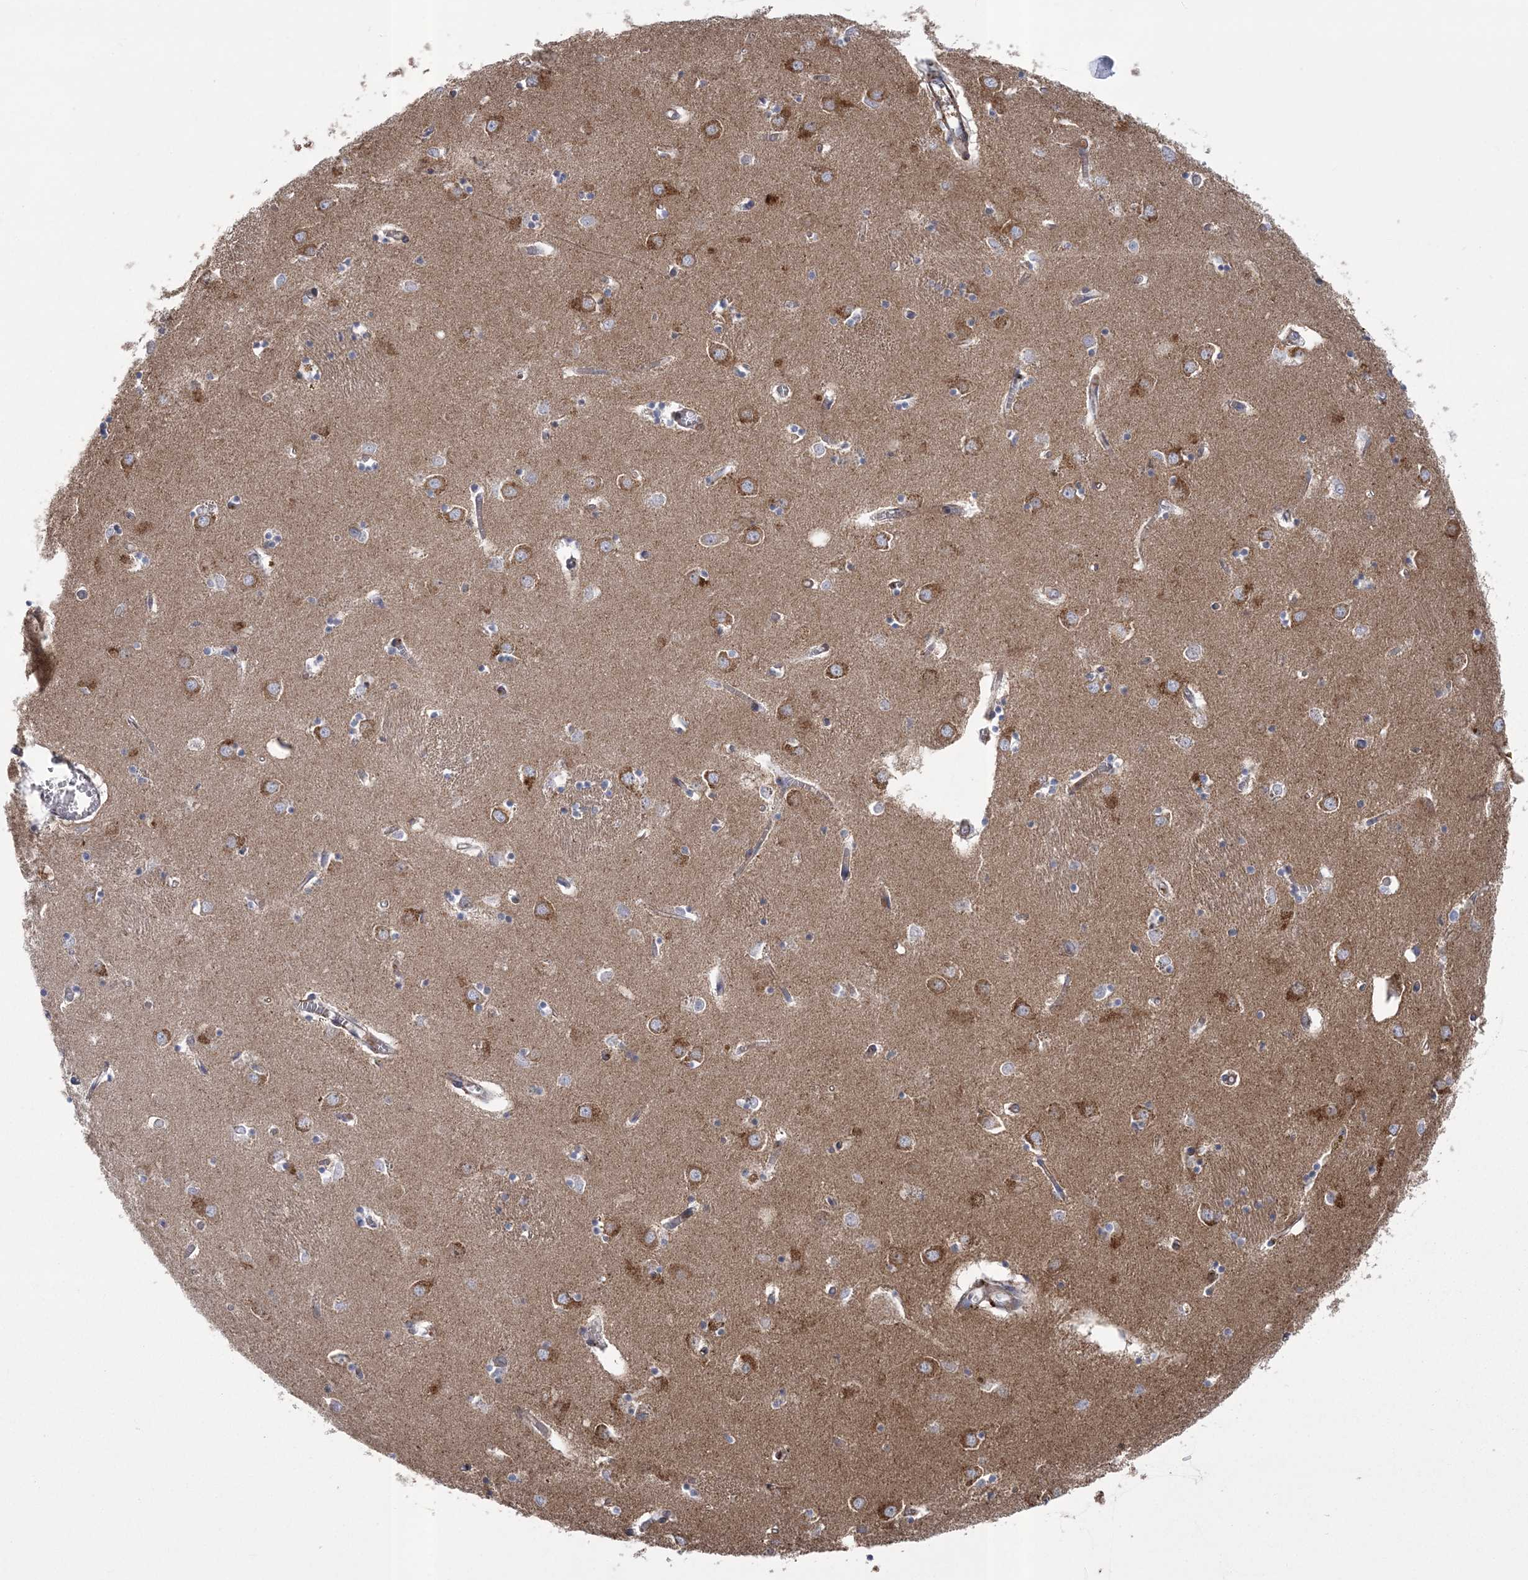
{"staining": {"intensity": "weak", "quantity": "25%-75%", "location": "cytoplasmic/membranous"}, "tissue": "caudate", "cell_type": "Glial cells", "image_type": "normal", "snomed": [{"axis": "morphology", "description": "Normal tissue, NOS"}, {"axis": "topography", "description": "Lateral ventricle wall"}], "caption": "Protein staining of normal caudate shows weak cytoplasmic/membranous expression in approximately 25%-75% of glial cells. (brown staining indicates protein expression, while blue staining denotes nuclei).", "gene": "ARSJ", "patient": {"sex": "male", "age": 70}}